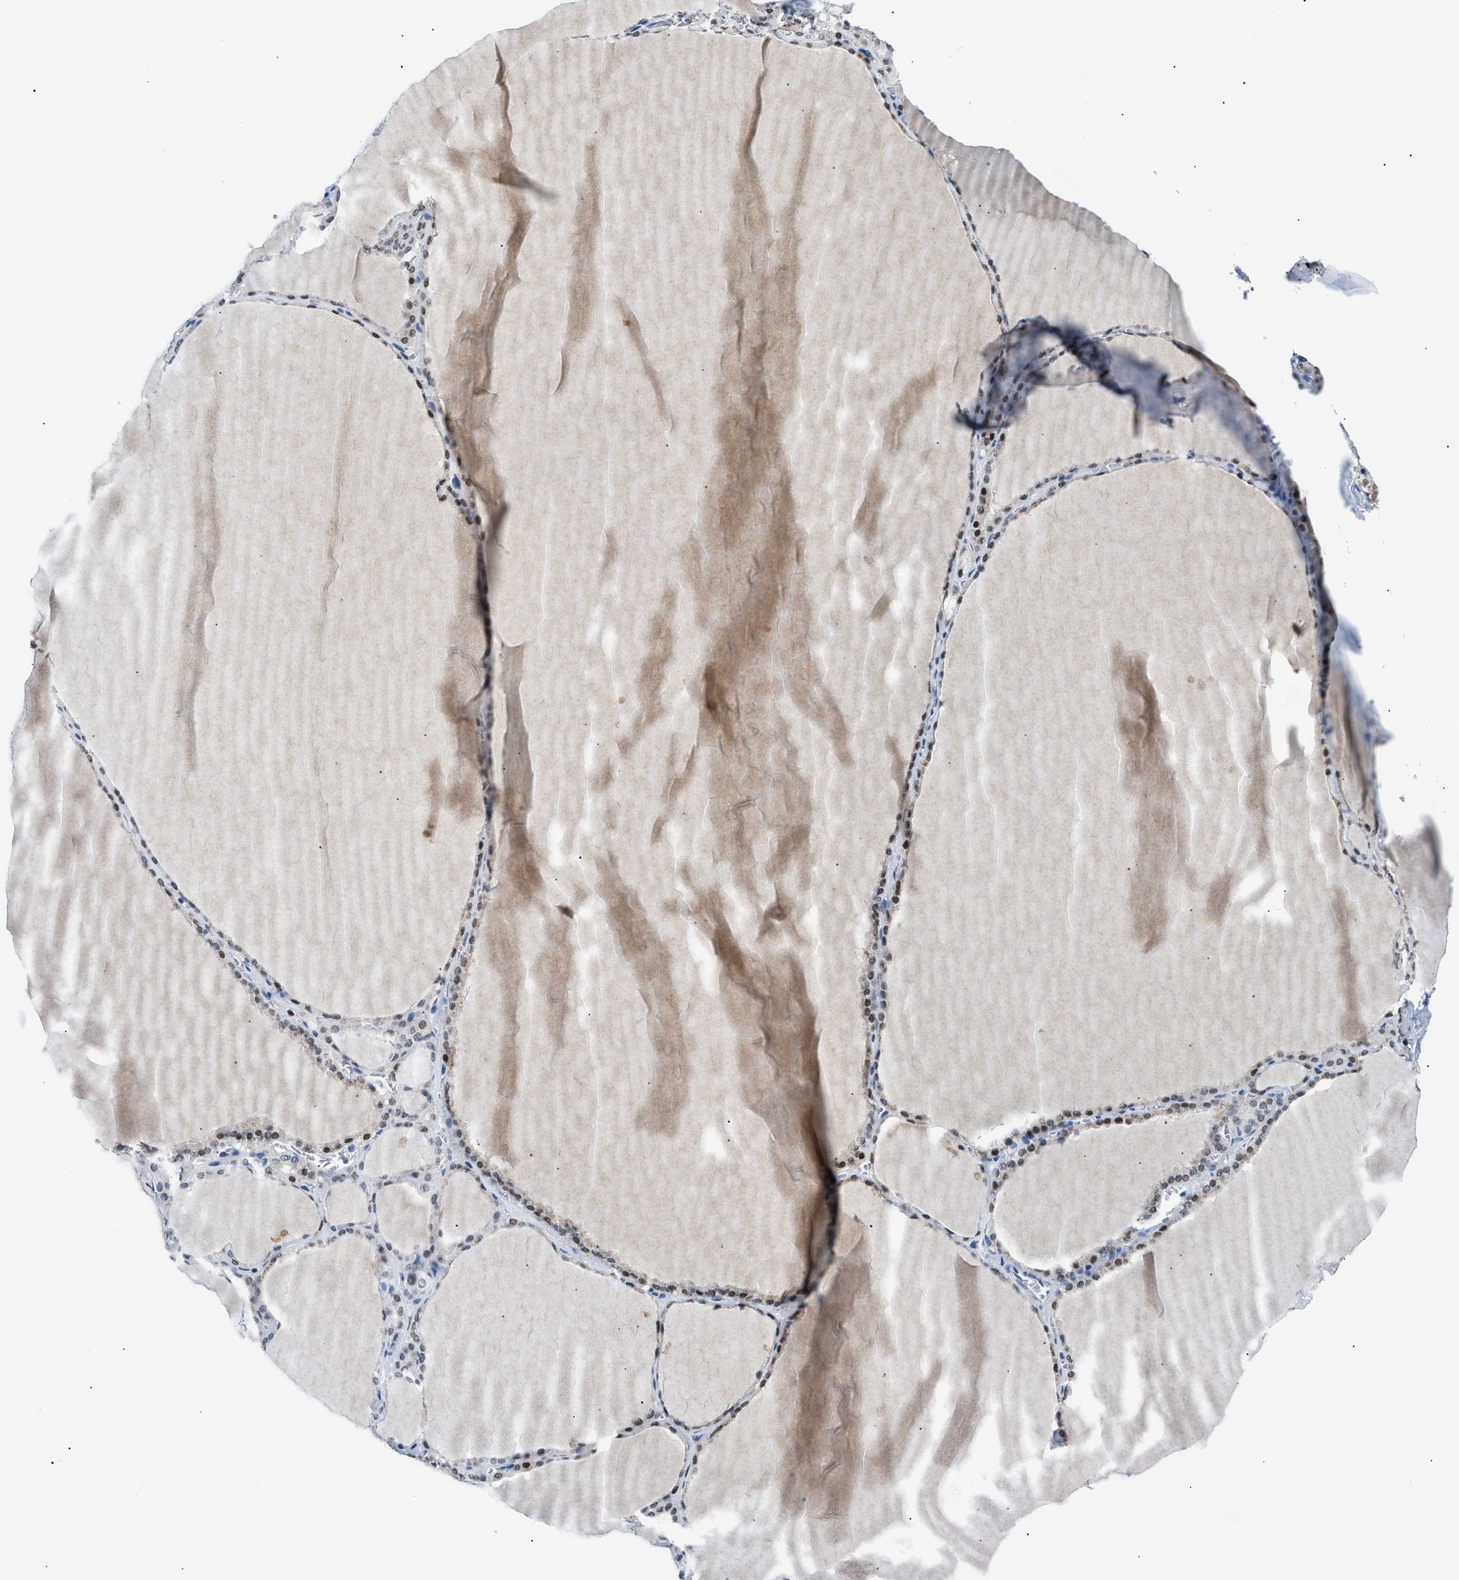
{"staining": {"intensity": "moderate", "quantity": "25%-75%", "location": "nuclear"}, "tissue": "thyroid gland", "cell_type": "Glandular cells", "image_type": "normal", "snomed": [{"axis": "morphology", "description": "Normal tissue, NOS"}, {"axis": "topography", "description": "Thyroid gland"}], "caption": "Immunohistochemical staining of unremarkable thyroid gland displays moderate nuclear protein staining in about 25%-75% of glandular cells.", "gene": "SMARCC1", "patient": {"sex": "male", "age": 56}}